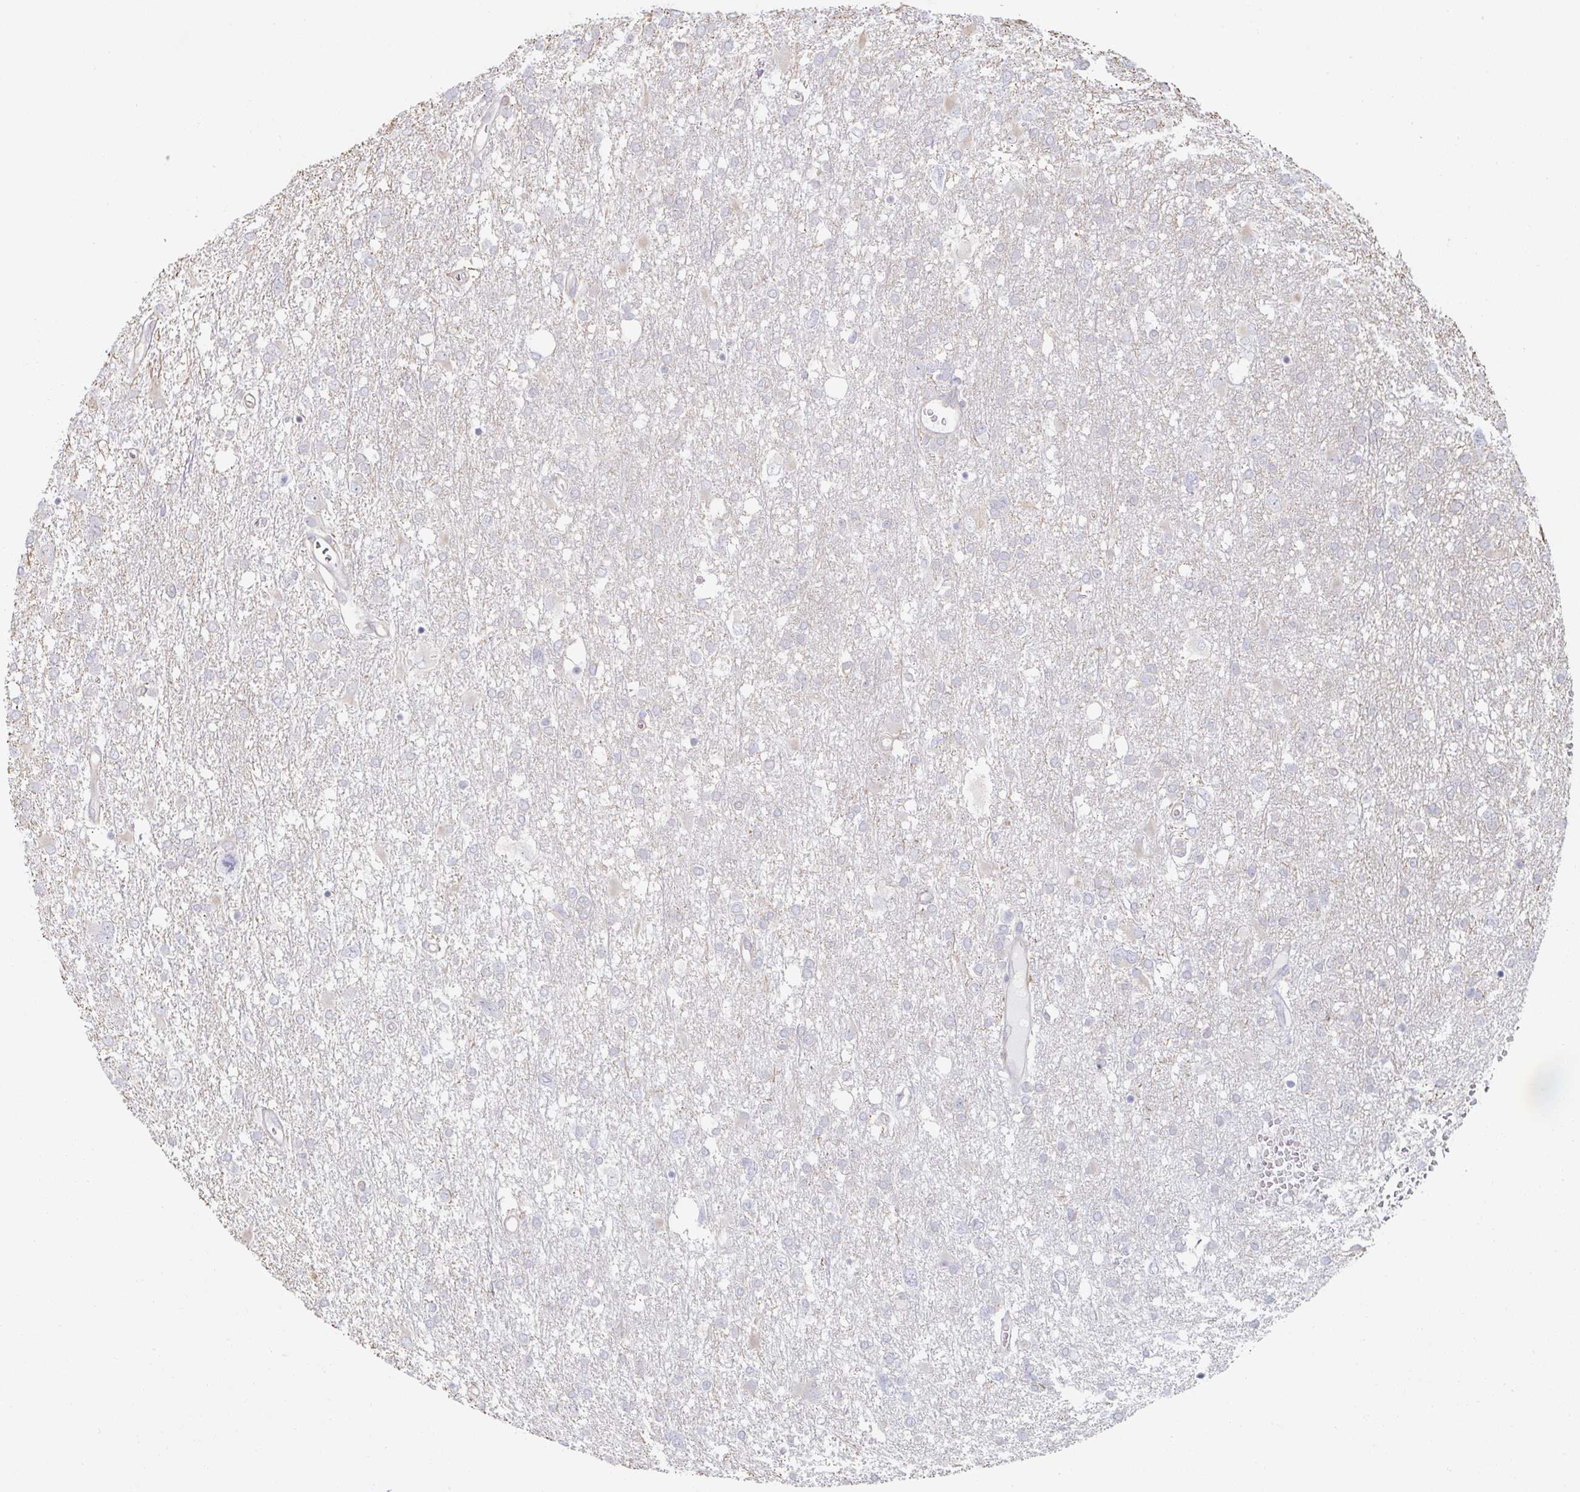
{"staining": {"intensity": "negative", "quantity": "none", "location": "none"}, "tissue": "glioma", "cell_type": "Tumor cells", "image_type": "cancer", "snomed": [{"axis": "morphology", "description": "Glioma, malignant, High grade"}, {"axis": "topography", "description": "Brain"}], "caption": "The image reveals no significant staining in tumor cells of glioma. The staining was performed using DAB (3,3'-diaminobenzidine) to visualize the protein expression in brown, while the nuclei were stained in blue with hematoxylin (Magnification: 20x).", "gene": "TRAPPC10", "patient": {"sex": "male", "age": 61}}